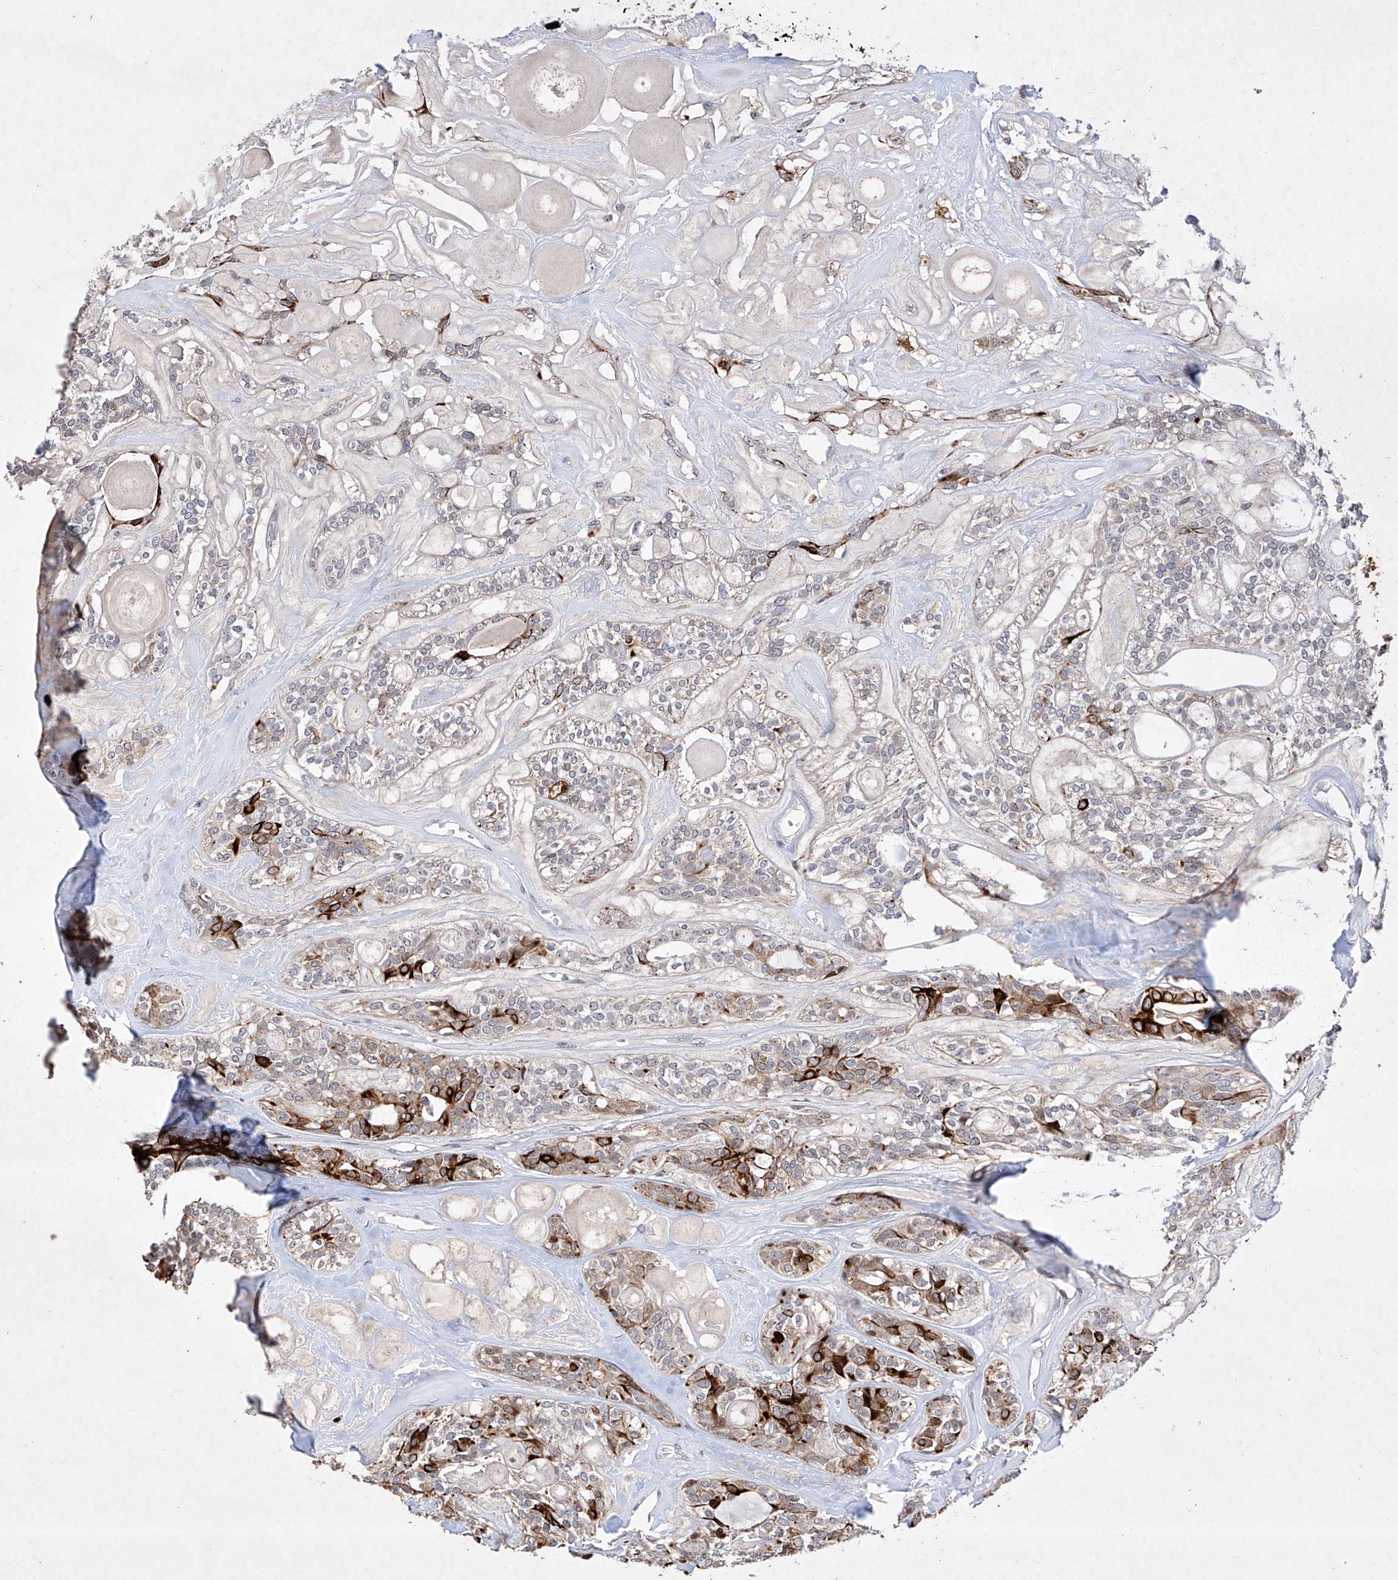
{"staining": {"intensity": "strong", "quantity": "<25%", "location": "cytoplasmic/membranous"}, "tissue": "head and neck cancer", "cell_type": "Tumor cells", "image_type": "cancer", "snomed": [{"axis": "morphology", "description": "Adenocarcinoma, NOS"}, {"axis": "topography", "description": "Head-Neck"}], "caption": "Tumor cells exhibit medium levels of strong cytoplasmic/membranous positivity in about <25% of cells in human head and neck cancer (adenocarcinoma).", "gene": "AFG1L", "patient": {"sex": "male", "age": 66}}